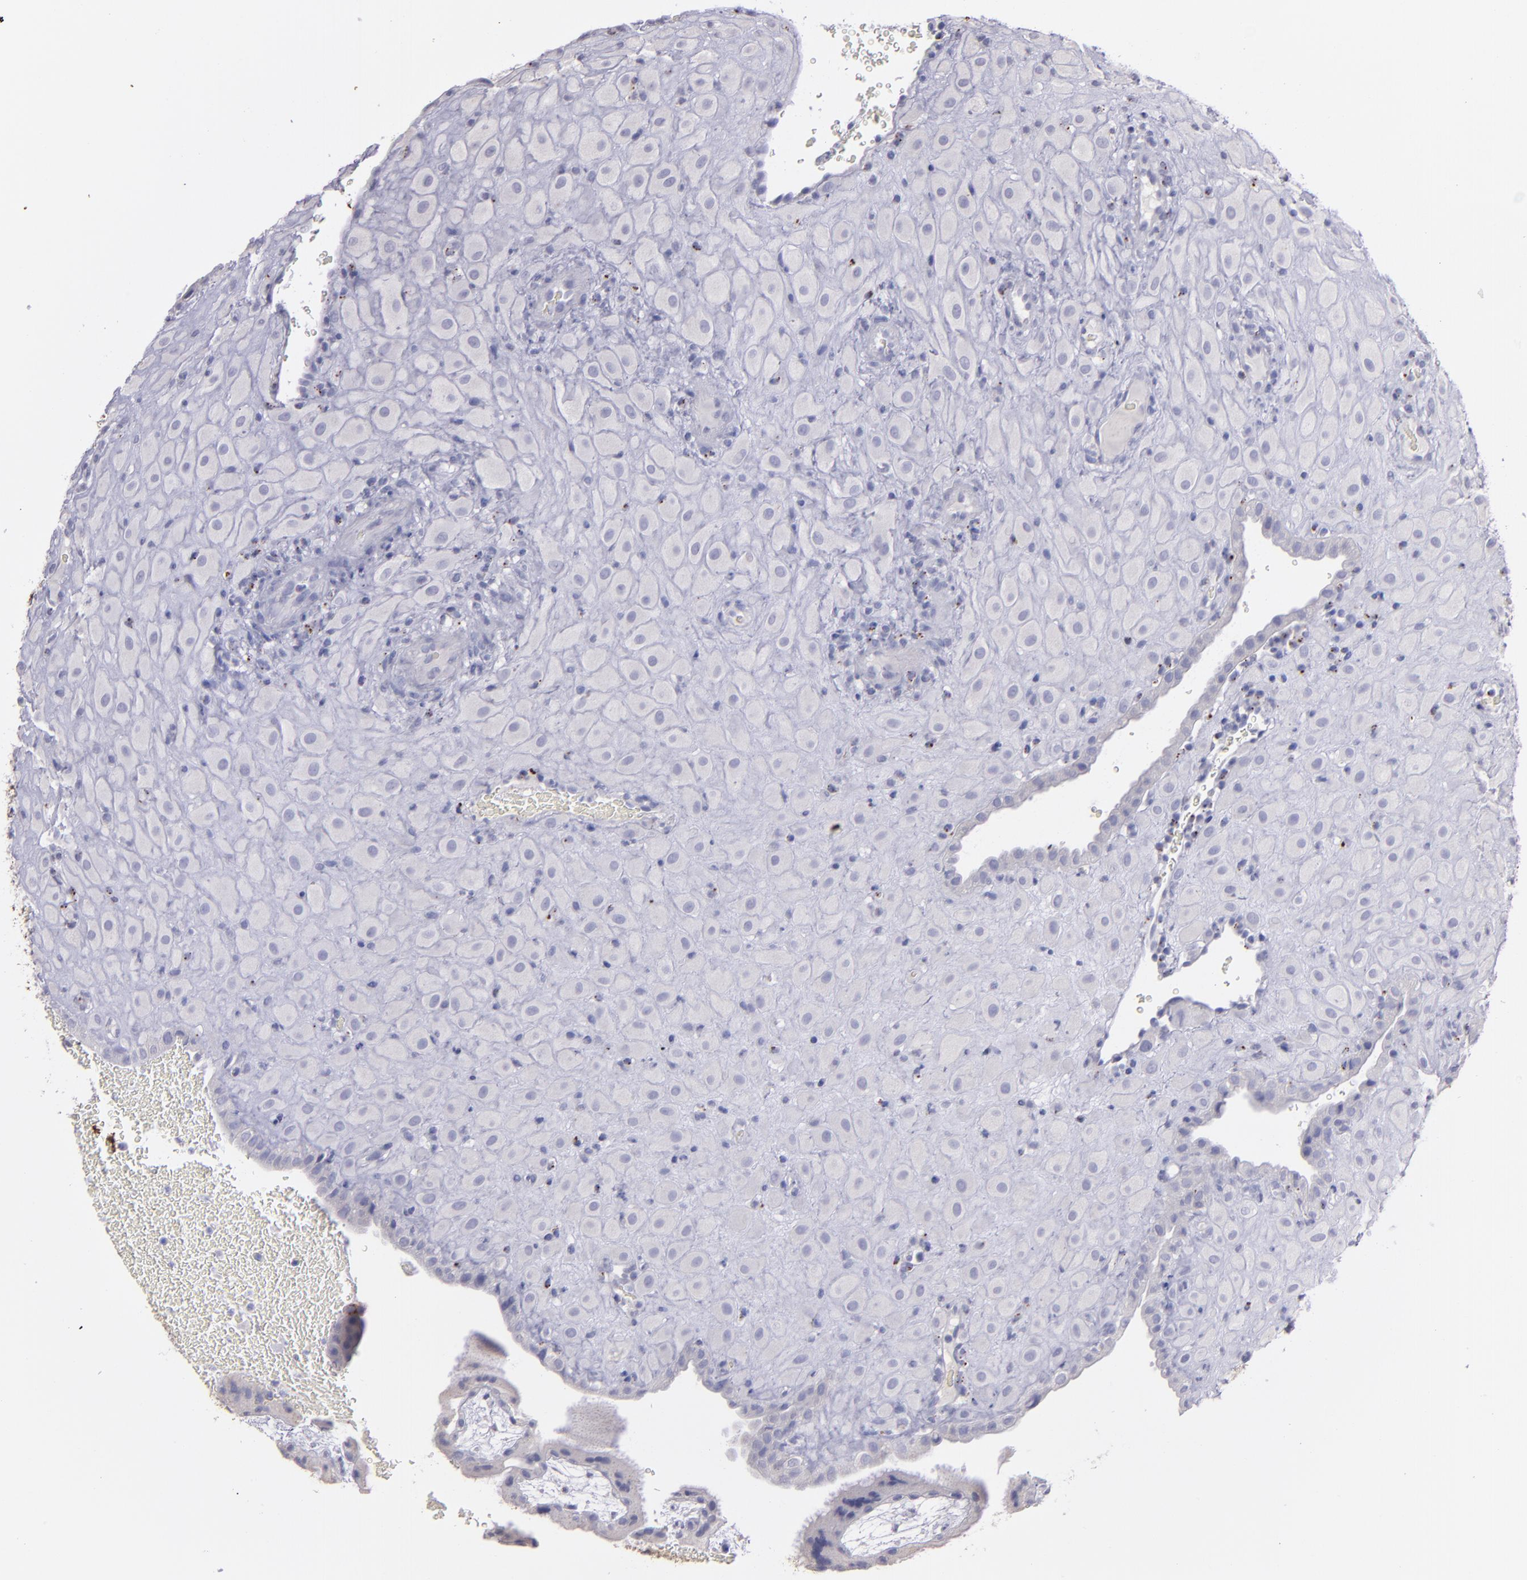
{"staining": {"intensity": "negative", "quantity": "none", "location": "none"}, "tissue": "placenta", "cell_type": "Decidual cells", "image_type": "normal", "snomed": [{"axis": "morphology", "description": "Normal tissue, NOS"}, {"axis": "topography", "description": "Placenta"}], "caption": "This is an immunohistochemistry (IHC) histopathology image of unremarkable placenta. There is no positivity in decidual cells.", "gene": "SNAP25", "patient": {"sex": "female", "age": 19}}